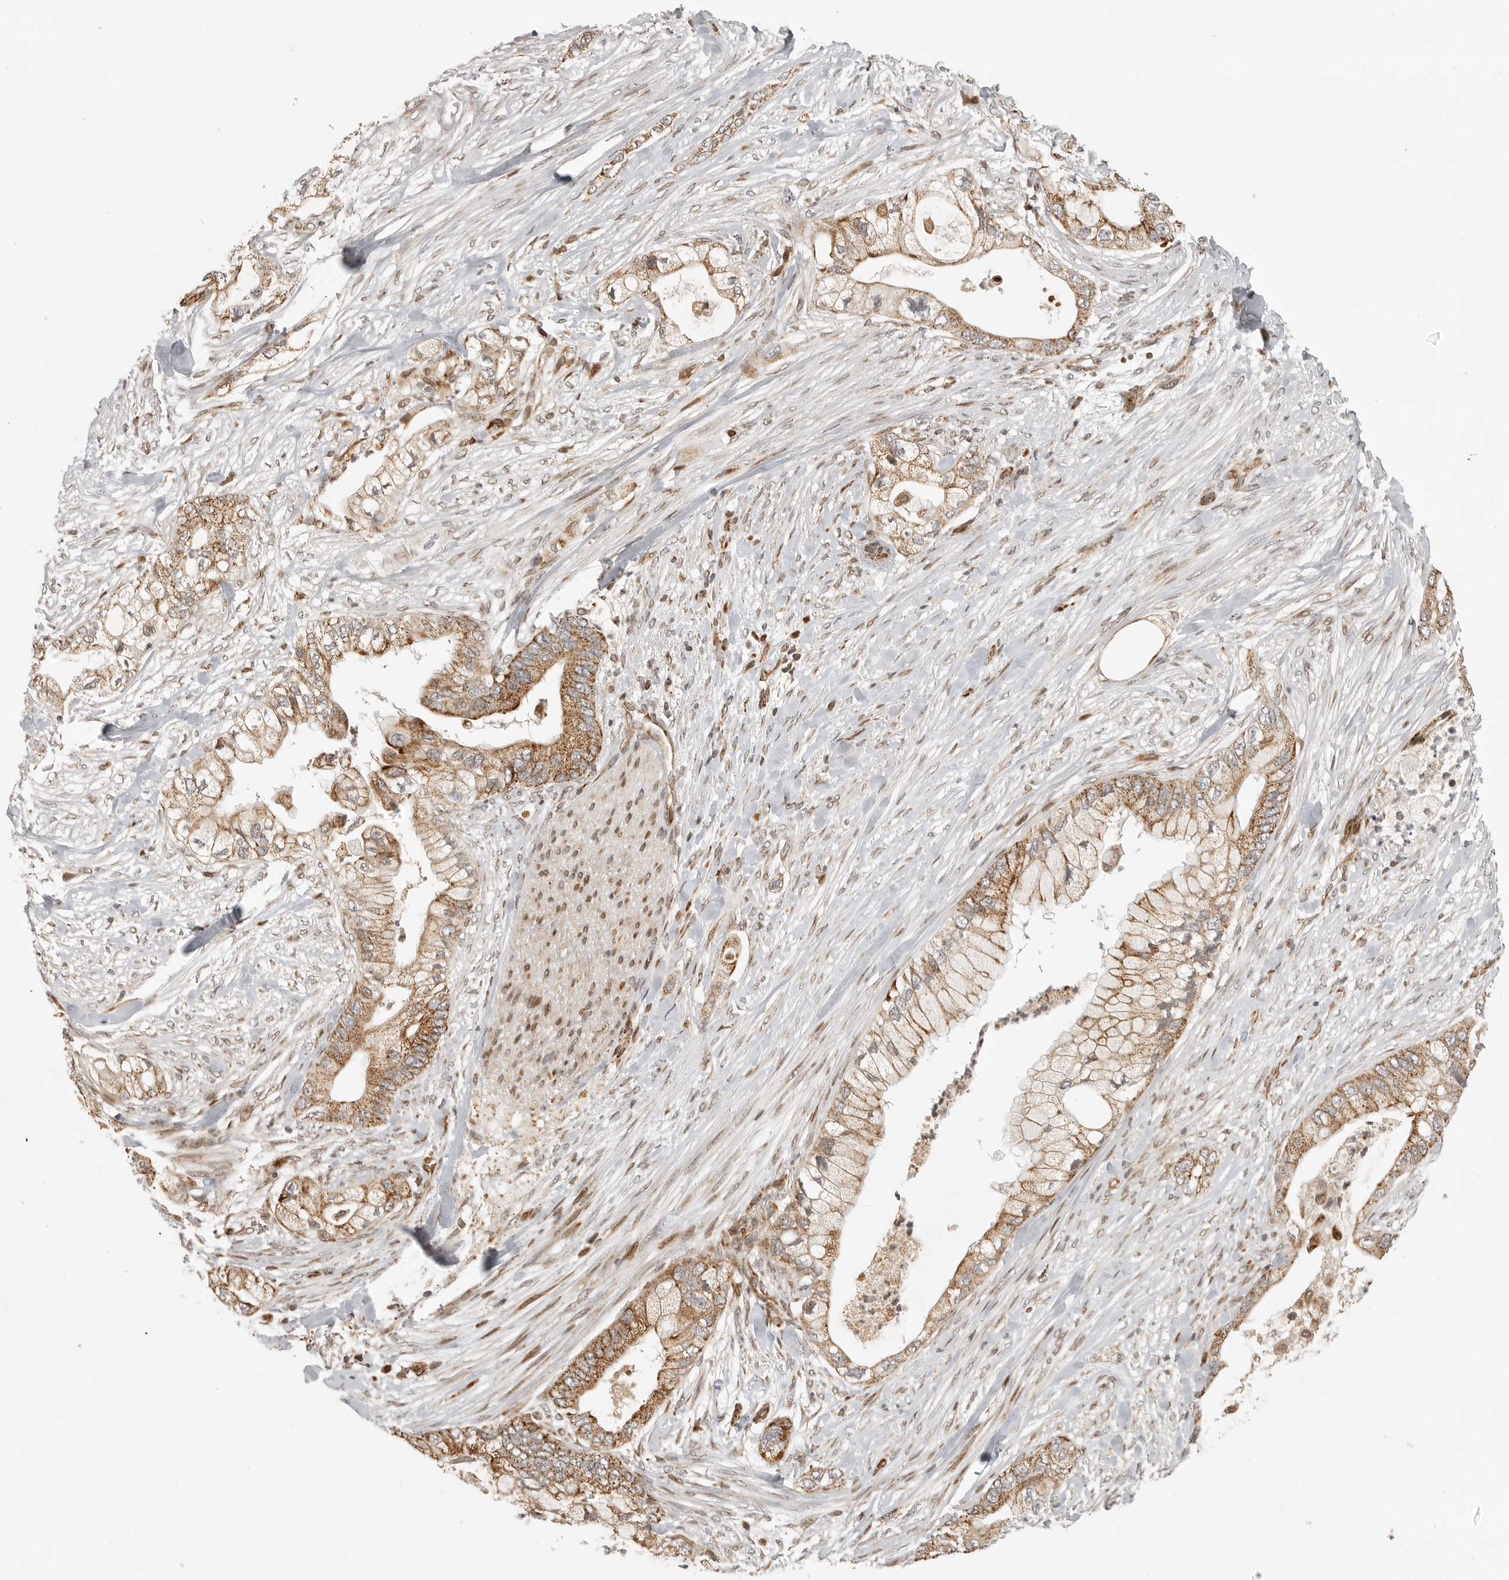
{"staining": {"intensity": "moderate", "quantity": ">75%", "location": "cytoplasmic/membranous"}, "tissue": "pancreatic cancer", "cell_type": "Tumor cells", "image_type": "cancer", "snomed": [{"axis": "morphology", "description": "Adenocarcinoma, NOS"}, {"axis": "topography", "description": "Pancreas"}], "caption": "DAB (3,3'-diaminobenzidine) immunohistochemical staining of human pancreatic cancer demonstrates moderate cytoplasmic/membranous protein expression in approximately >75% of tumor cells. (Brightfield microscopy of DAB IHC at high magnification).", "gene": "NARS2", "patient": {"sex": "male", "age": 53}}